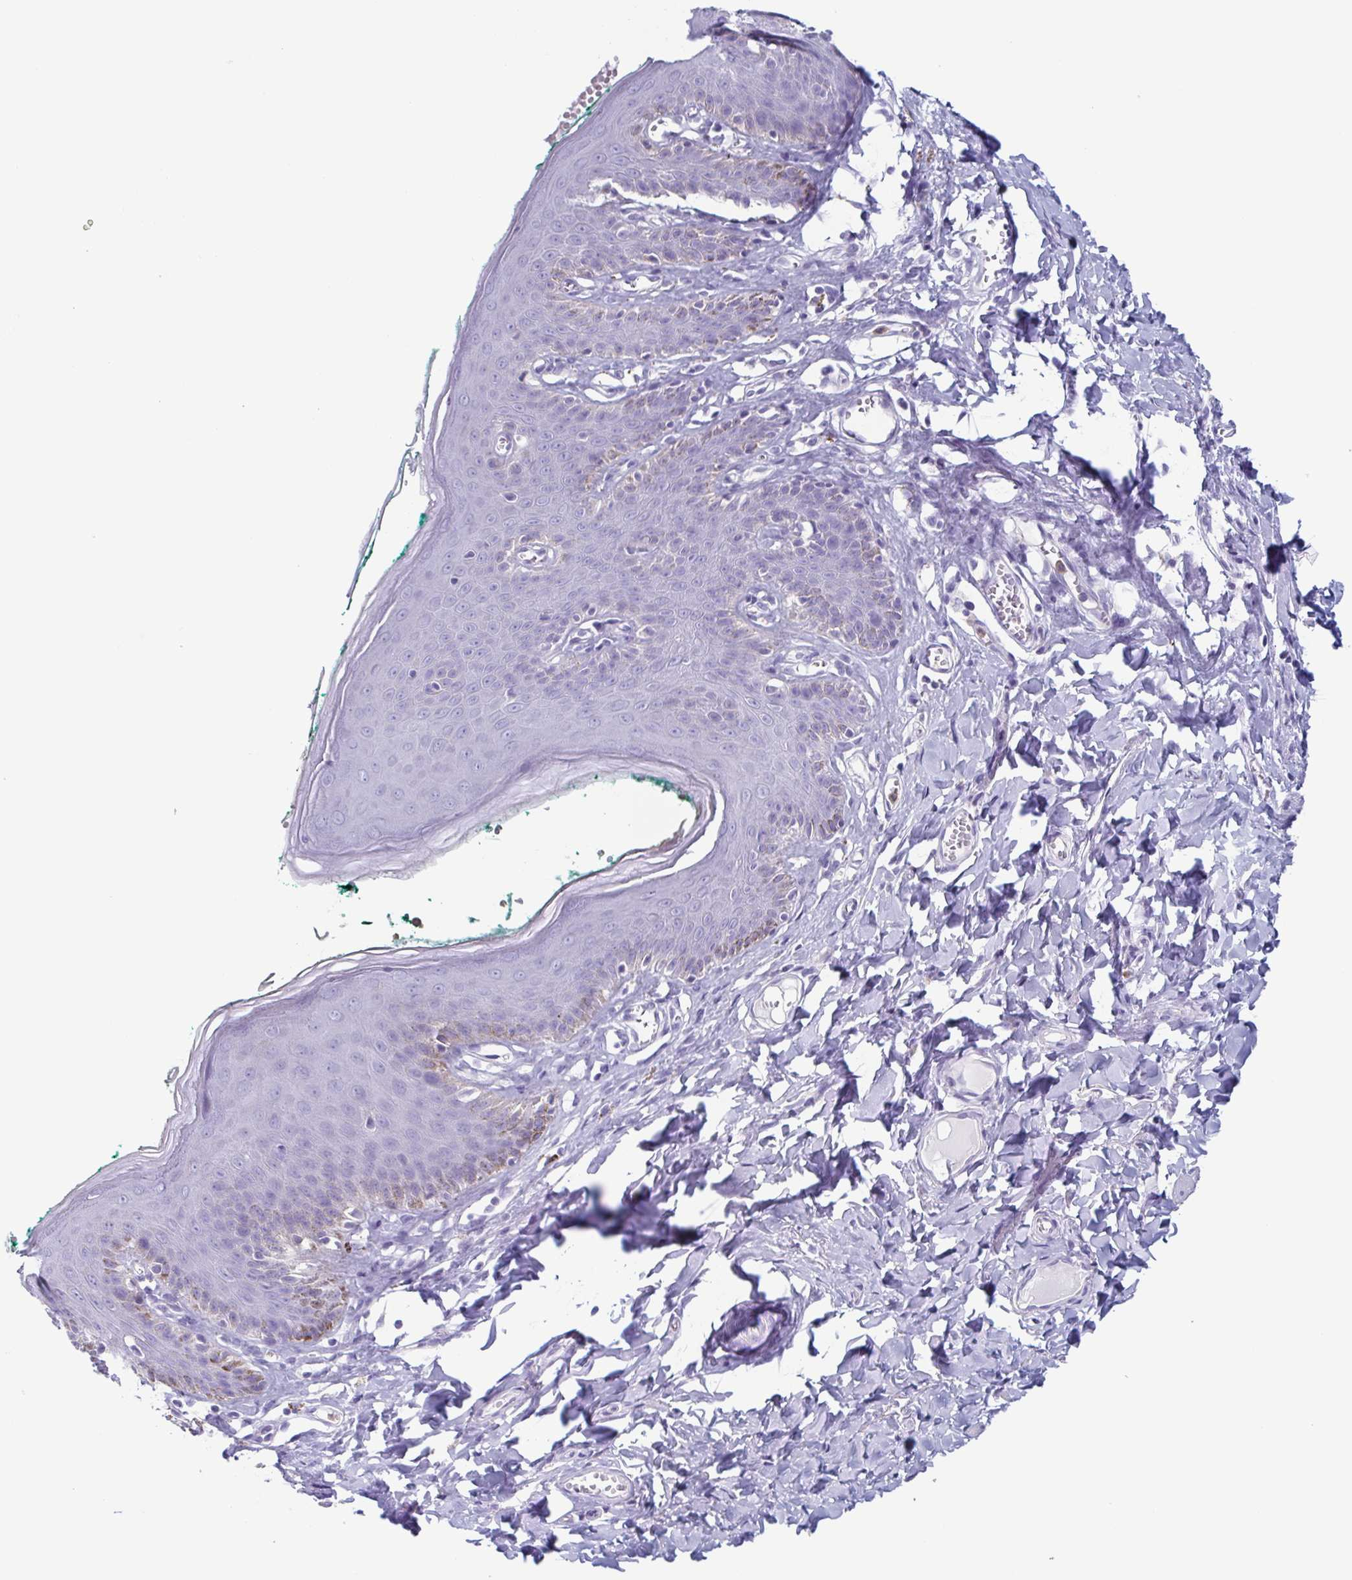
{"staining": {"intensity": "negative", "quantity": "none", "location": "none"}, "tissue": "skin", "cell_type": "Epidermal cells", "image_type": "normal", "snomed": [{"axis": "morphology", "description": "Normal tissue, NOS"}, {"axis": "topography", "description": "Vulva"}, {"axis": "topography", "description": "Peripheral nerve tissue"}], "caption": "Skin stained for a protein using IHC exhibits no expression epidermal cells.", "gene": "BPI", "patient": {"sex": "female", "age": 66}}